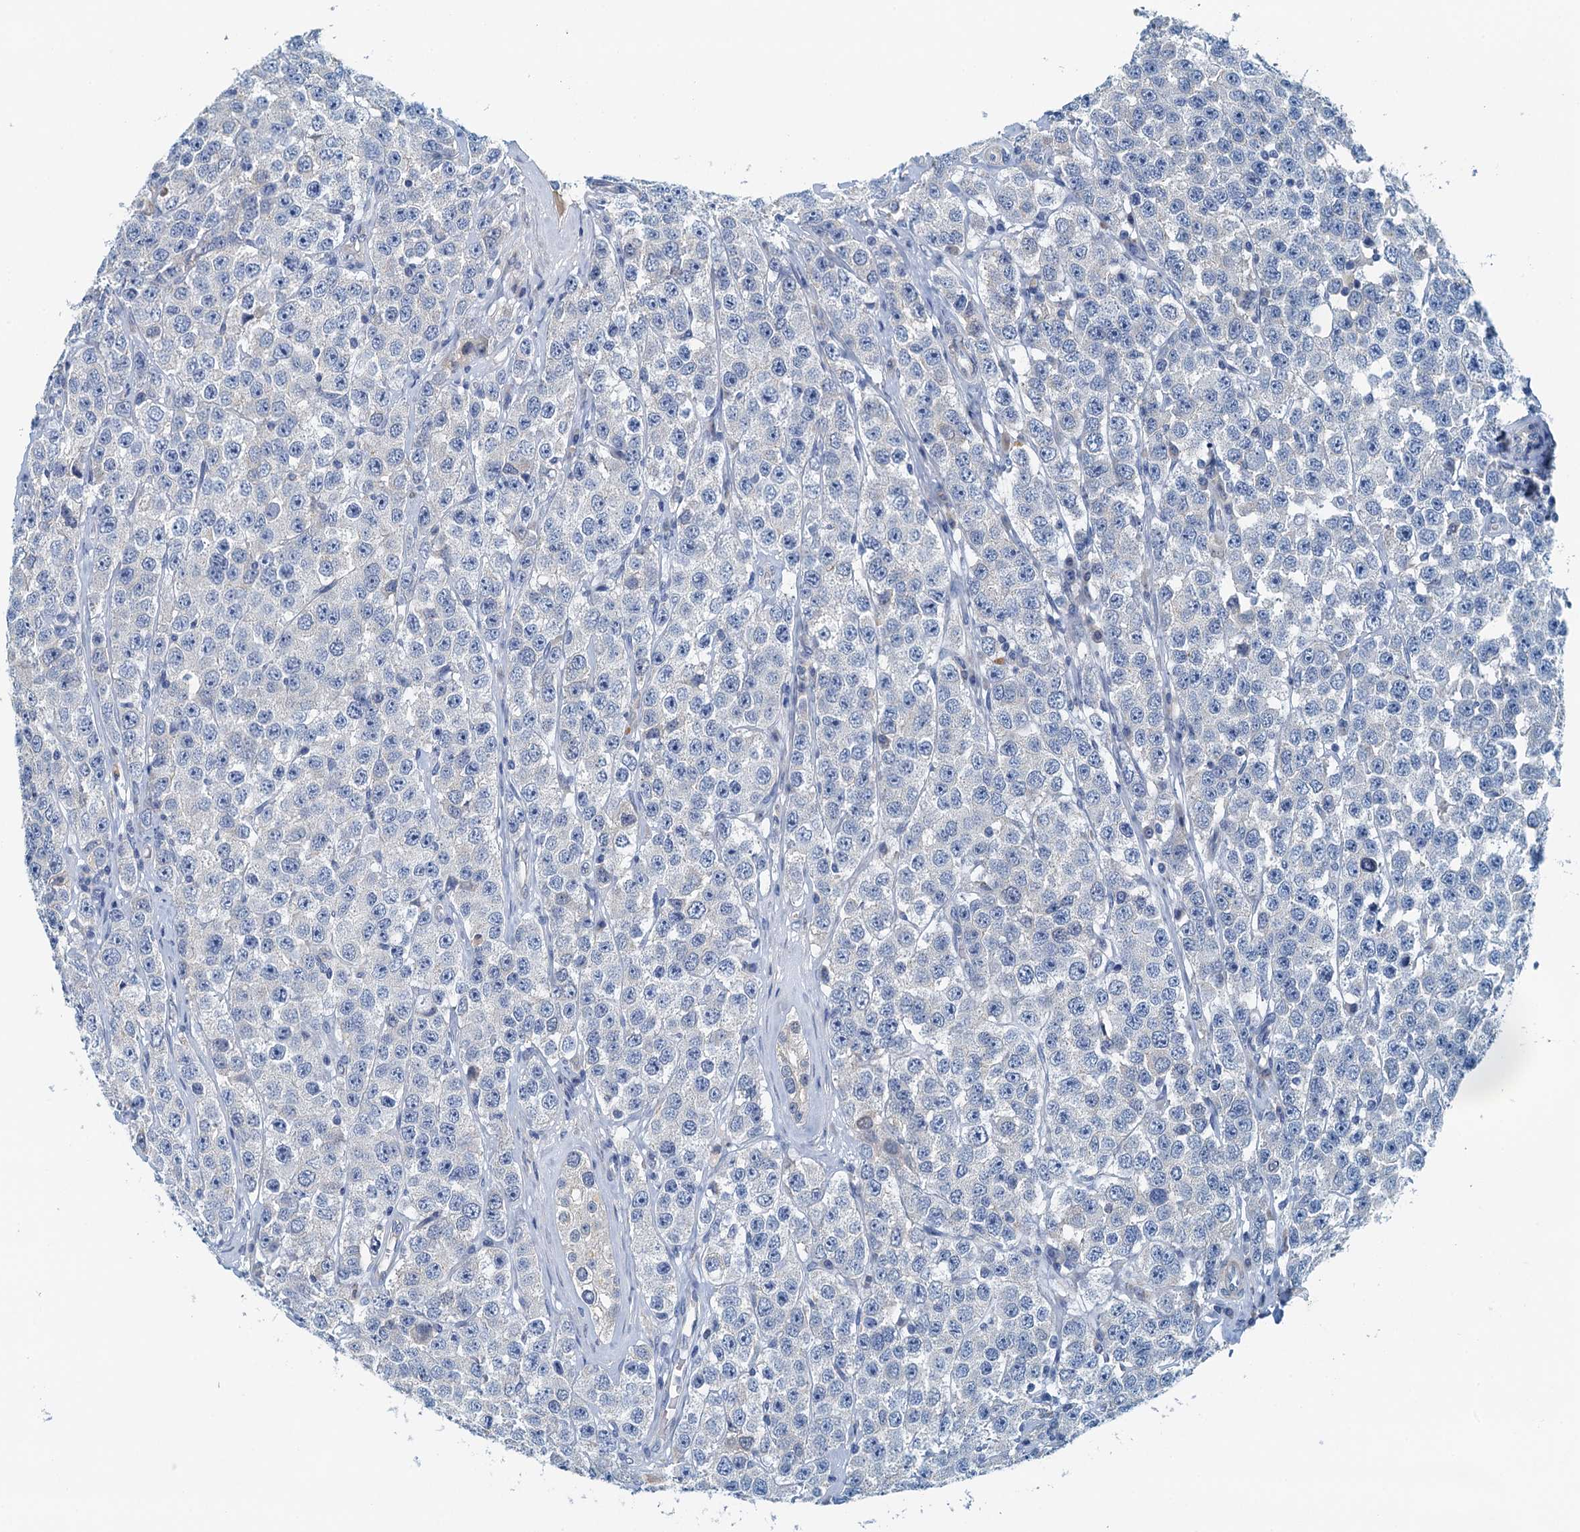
{"staining": {"intensity": "negative", "quantity": "none", "location": "none"}, "tissue": "testis cancer", "cell_type": "Tumor cells", "image_type": "cancer", "snomed": [{"axis": "morphology", "description": "Seminoma, NOS"}, {"axis": "topography", "description": "Testis"}], "caption": "Image shows no significant protein staining in tumor cells of seminoma (testis).", "gene": "DTD1", "patient": {"sex": "male", "age": 28}}